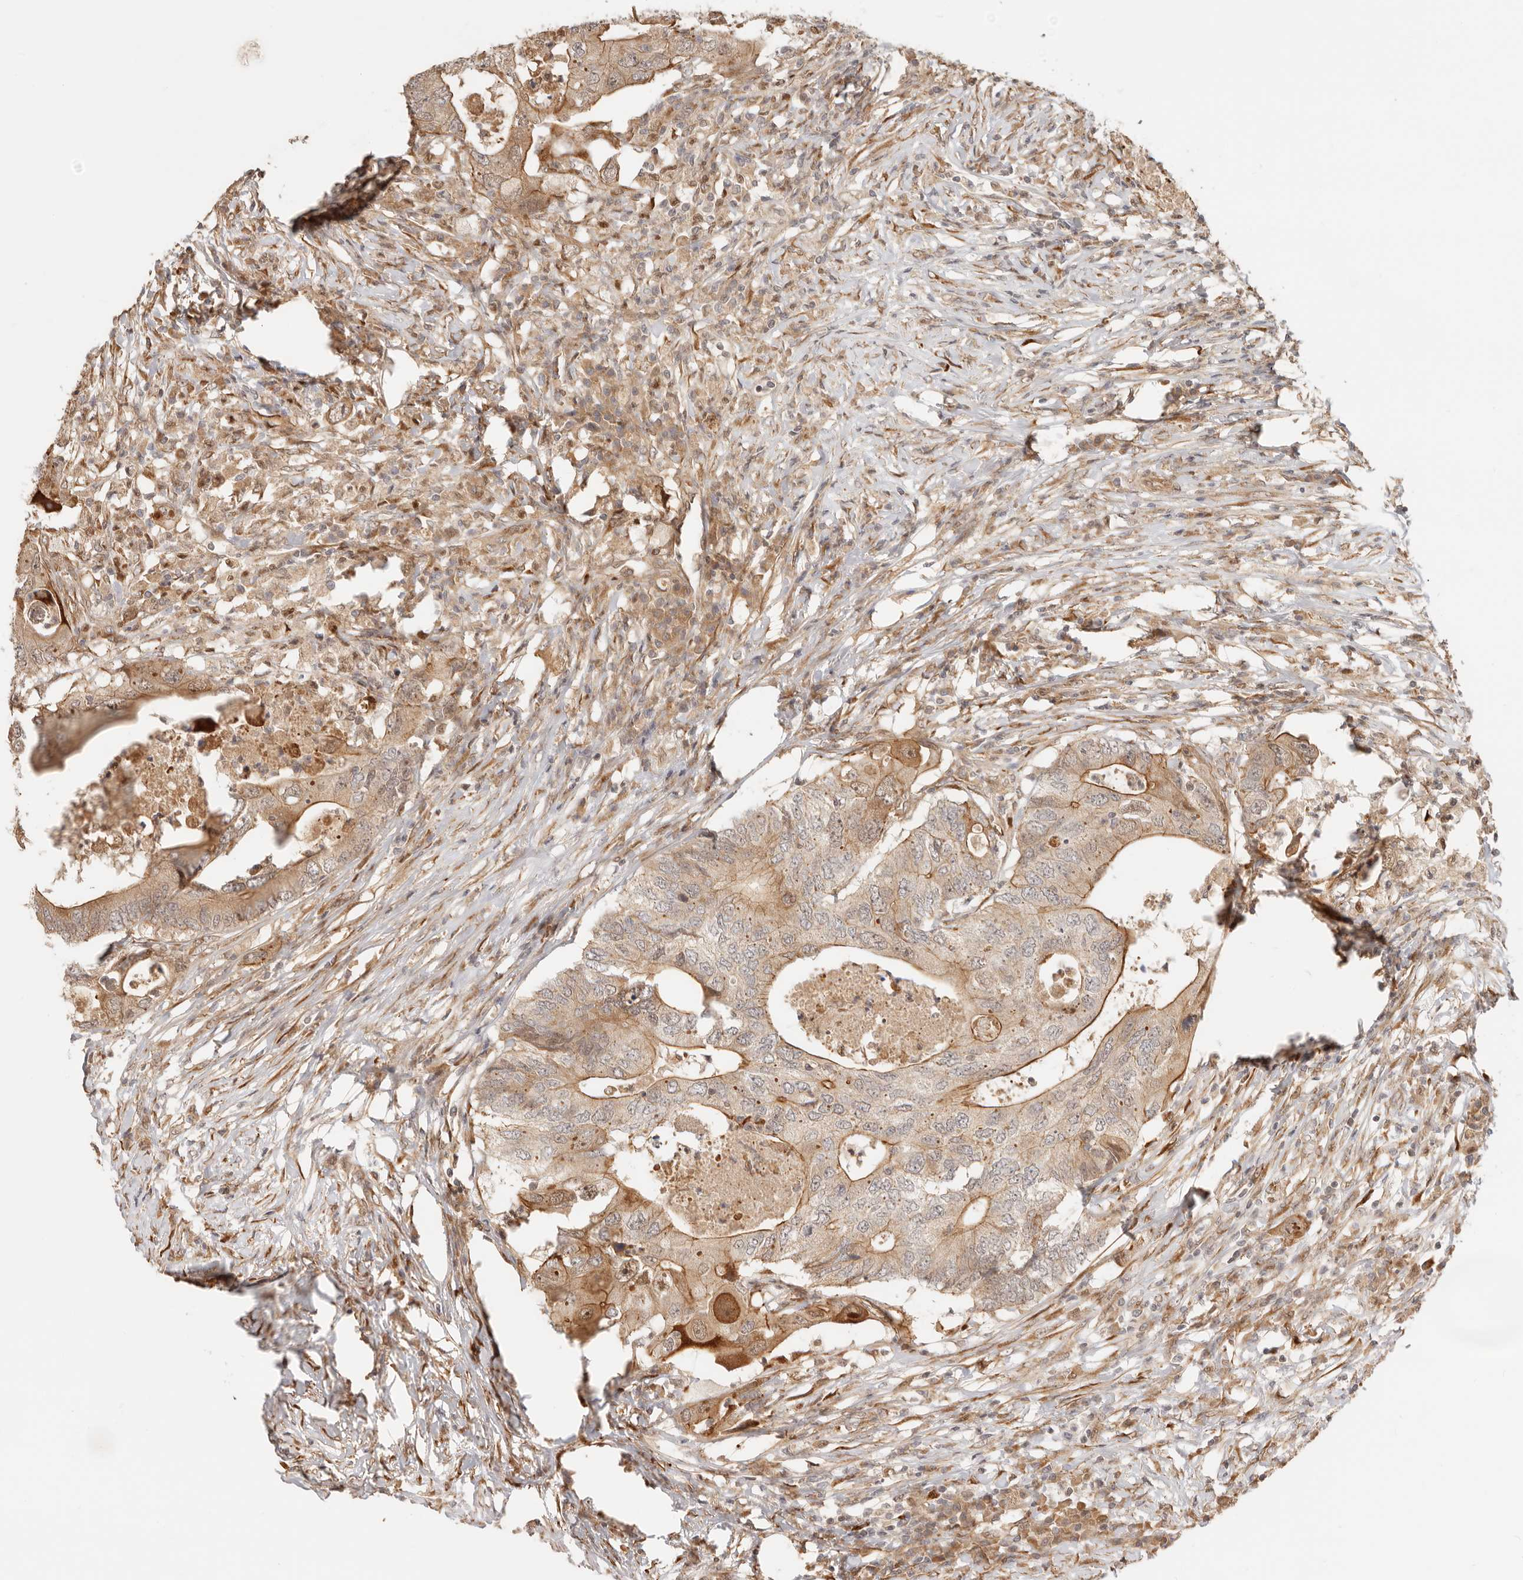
{"staining": {"intensity": "moderate", "quantity": ">75%", "location": "cytoplasmic/membranous"}, "tissue": "colorectal cancer", "cell_type": "Tumor cells", "image_type": "cancer", "snomed": [{"axis": "morphology", "description": "Adenocarcinoma, NOS"}, {"axis": "topography", "description": "Colon"}], "caption": "Adenocarcinoma (colorectal) stained with DAB (3,3'-diaminobenzidine) immunohistochemistry reveals medium levels of moderate cytoplasmic/membranous staining in about >75% of tumor cells.", "gene": "TUFT1", "patient": {"sex": "male", "age": 71}}